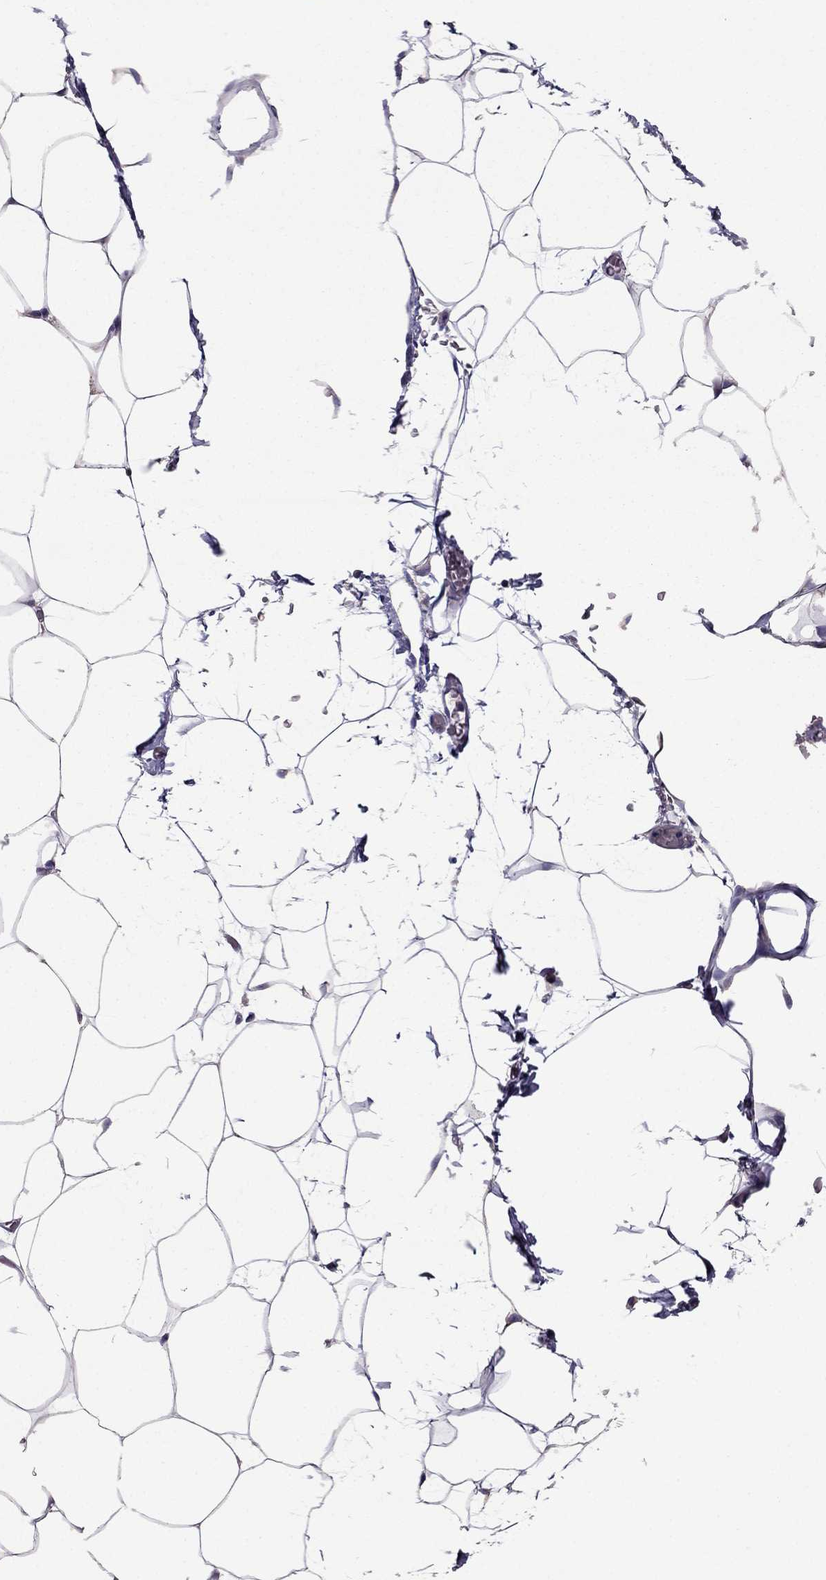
{"staining": {"intensity": "negative", "quantity": "none", "location": "none"}, "tissue": "adipose tissue", "cell_type": "Adipocytes", "image_type": "normal", "snomed": [{"axis": "morphology", "description": "Normal tissue, NOS"}, {"axis": "topography", "description": "Adipose tissue"}], "caption": "DAB (3,3'-diaminobenzidine) immunohistochemical staining of normal adipose tissue demonstrates no significant expression in adipocytes.", "gene": "ITGB1", "patient": {"sex": "male", "age": 57}}